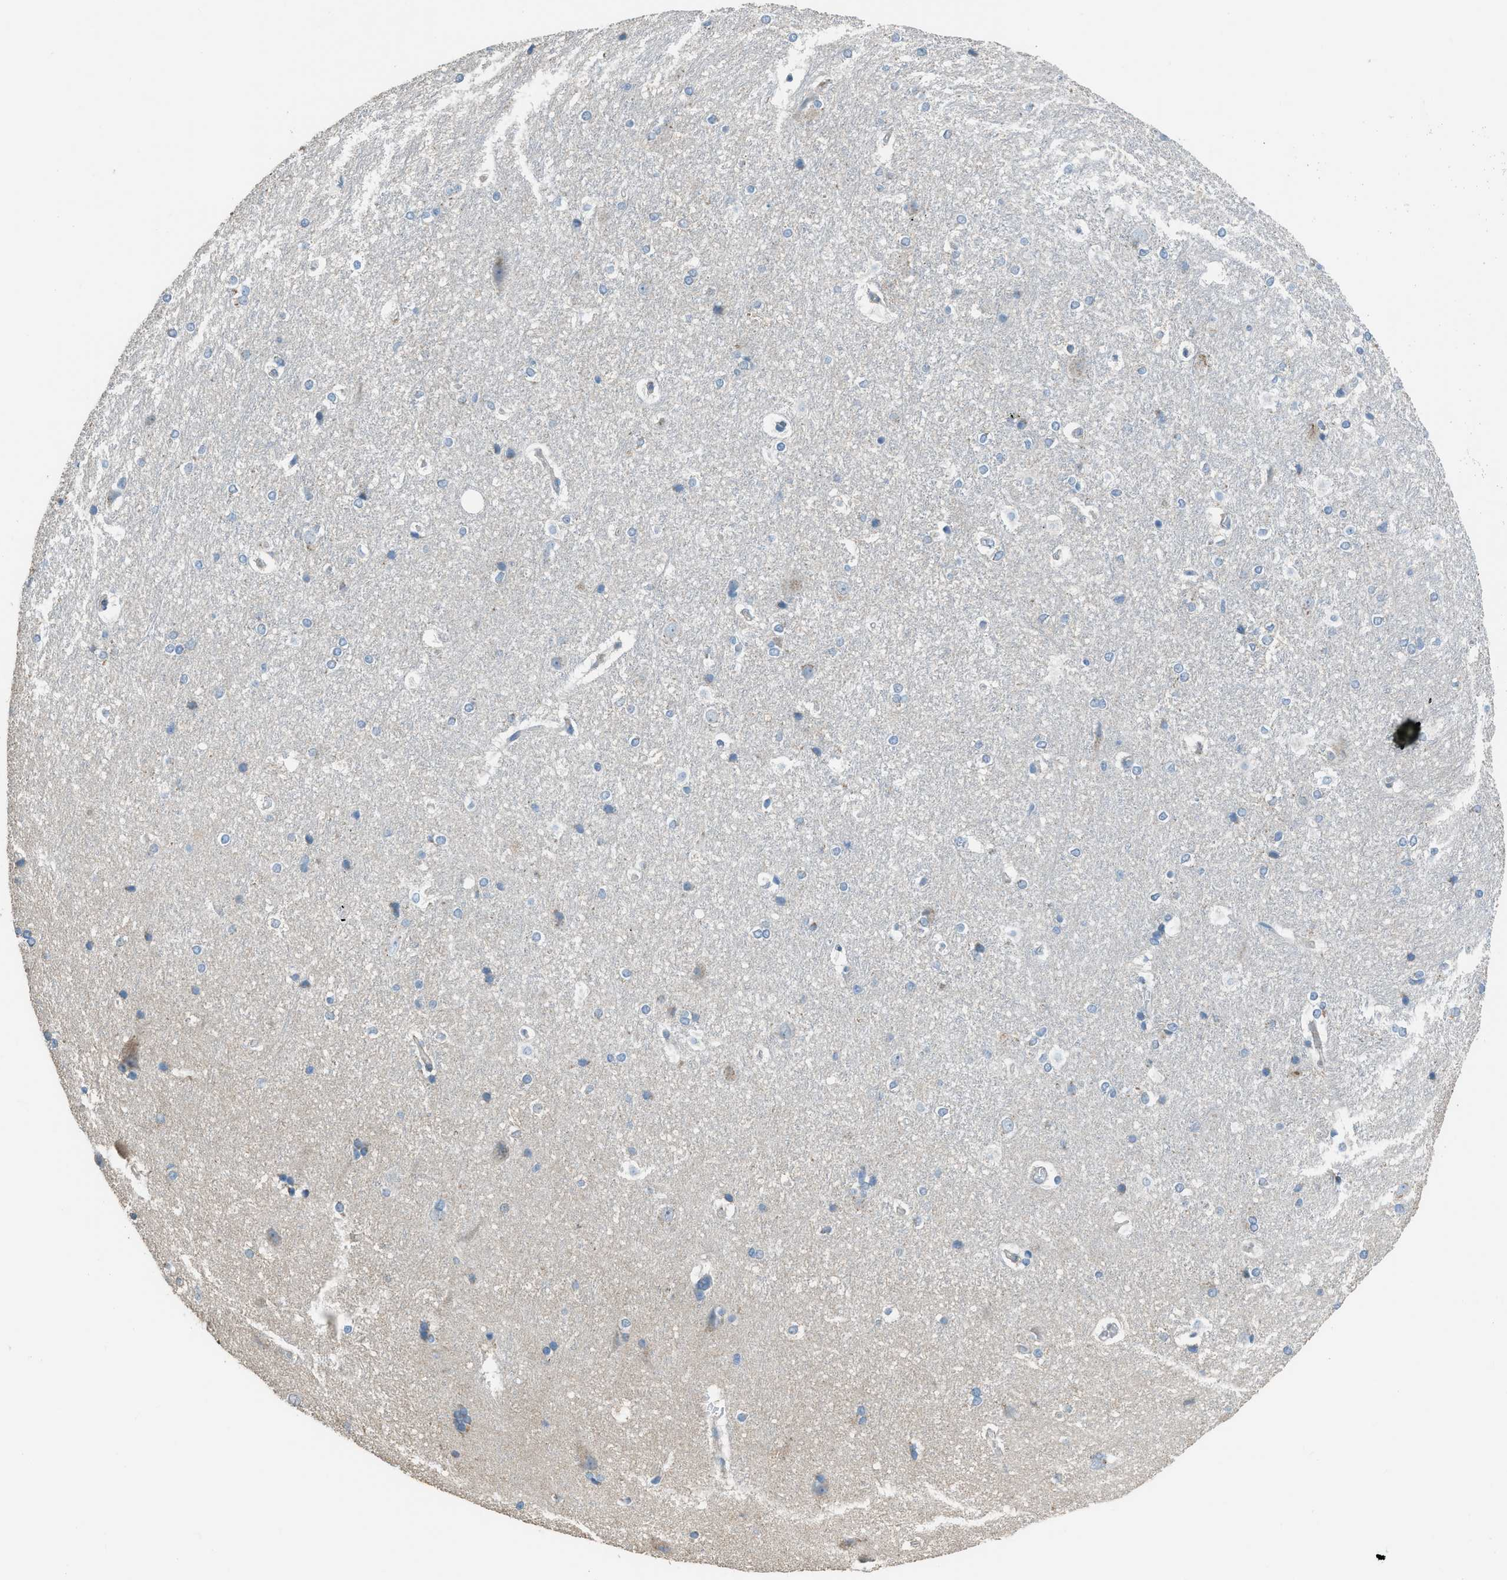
{"staining": {"intensity": "weak", "quantity": "<25%", "location": "cytoplasmic/membranous"}, "tissue": "hippocampus", "cell_type": "Glial cells", "image_type": "normal", "snomed": [{"axis": "morphology", "description": "Normal tissue, NOS"}, {"axis": "topography", "description": "Hippocampus"}], "caption": "DAB immunohistochemical staining of benign human hippocampus shows no significant expression in glial cells.", "gene": "TIMD4", "patient": {"sex": "female", "age": 19}}